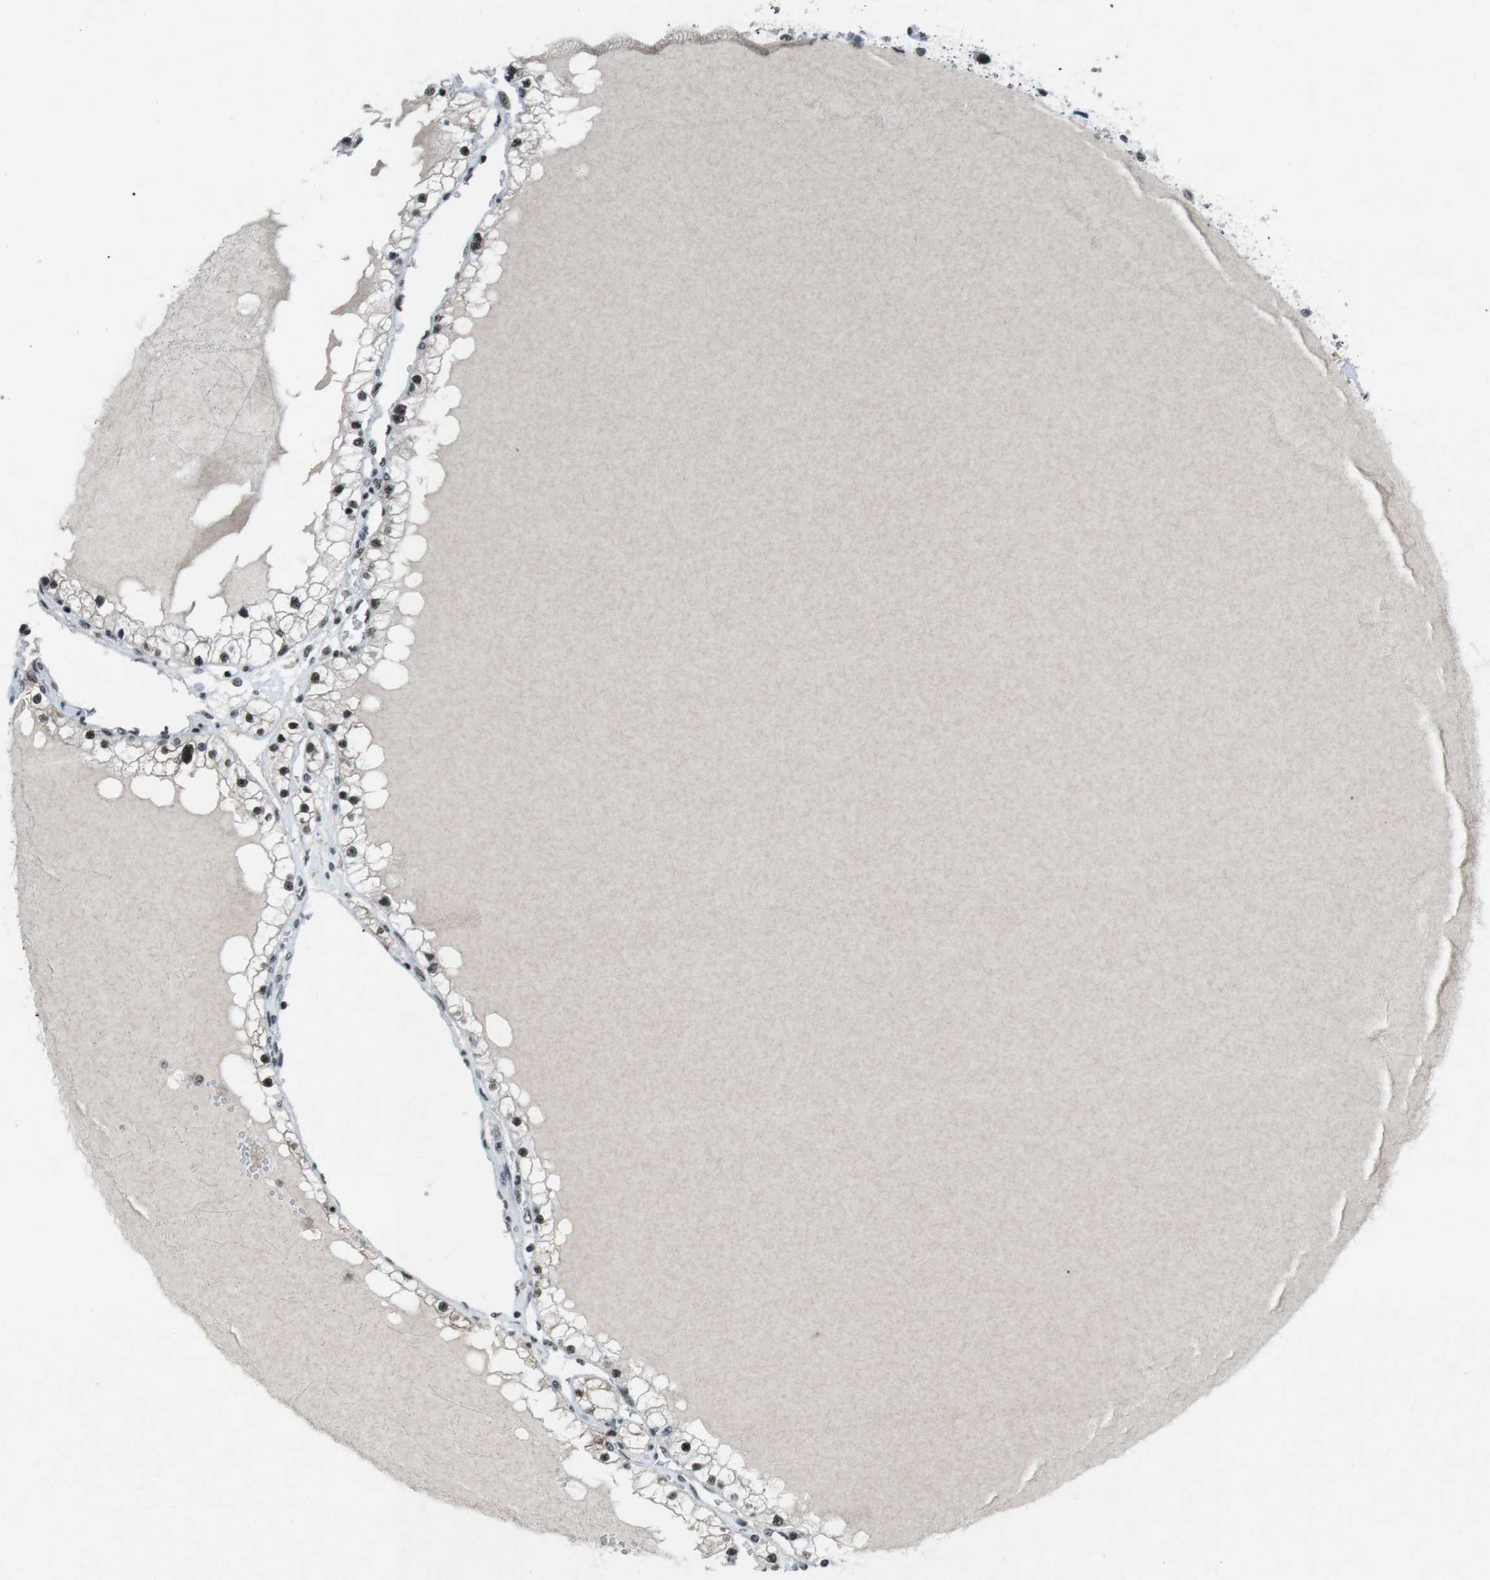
{"staining": {"intensity": "strong", "quantity": ">75%", "location": "nuclear"}, "tissue": "renal cancer", "cell_type": "Tumor cells", "image_type": "cancer", "snomed": [{"axis": "morphology", "description": "Adenocarcinoma, NOS"}, {"axis": "topography", "description": "Kidney"}], "caption": "Renal cancer stained with IHC shows strong nuclear staining in approximately >75% of tumor cells. Using DAB (3,3'-diaminobenzidine) (brown) and hematoxylin (blue) stains, captured at high magnification using brightfield microscopy.", "gene": "TAF1", "patient": {"sex": "male", "age": 68}}